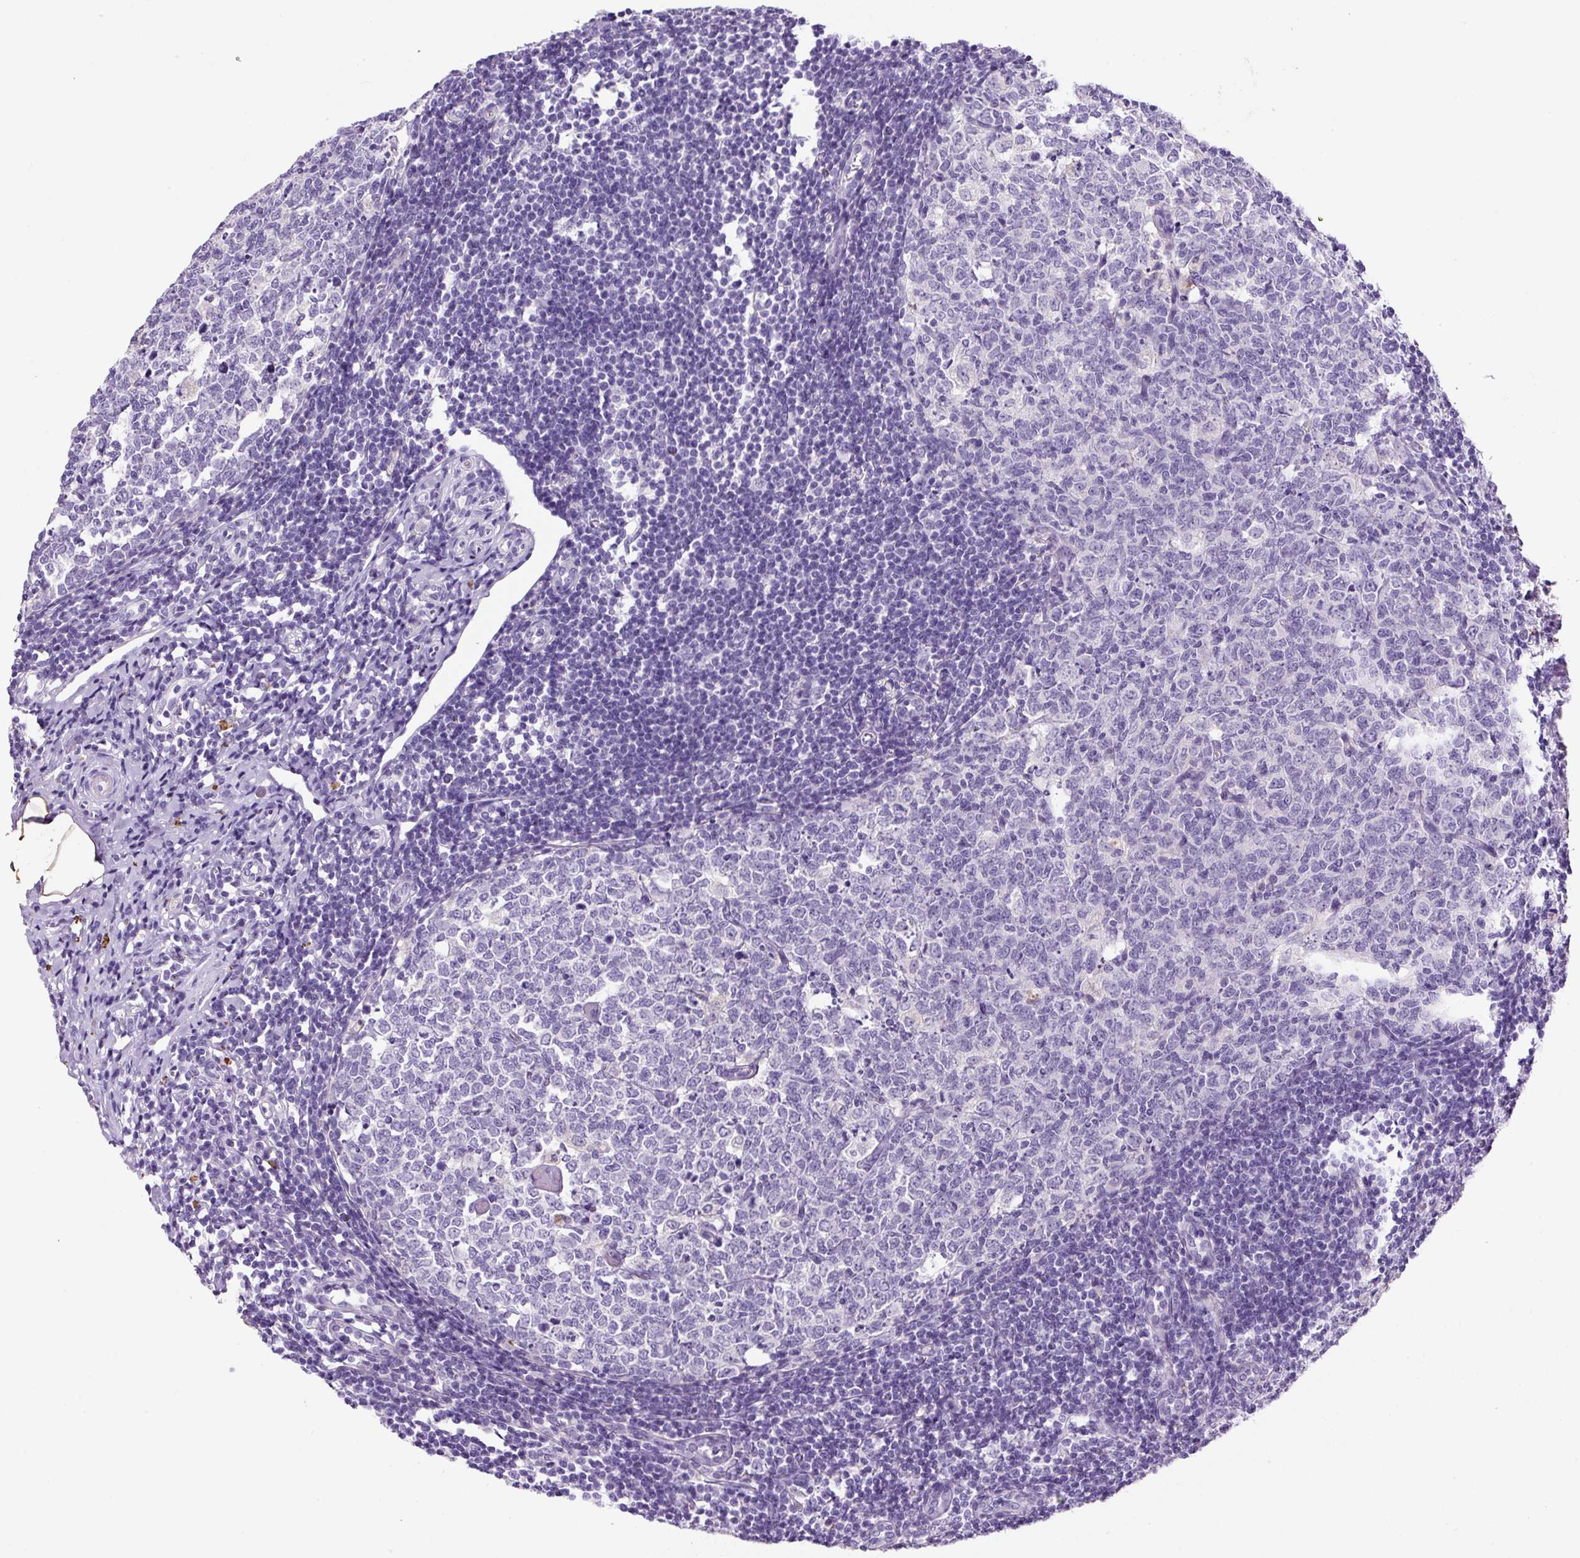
{"staining": {"intensity": "negative", "quantity": "none", "location": "none"}, "tissue": "appendix", "cell_type": "Lymphoid tissue", "image_type": "normal", "snomed": [{"axis": "morphology", "description": "Normal tissue, NOS"}, {"axis": "topography", "description": "Appendix"}], "caption": "The photomicrograph demonstrates no staining of lymphoid tissue in benign appendix. (DAB immunohistochemistry with hematoxylin counter stain).", "gene": "SP8", "patient": {"sex": "male", "age": 14}}